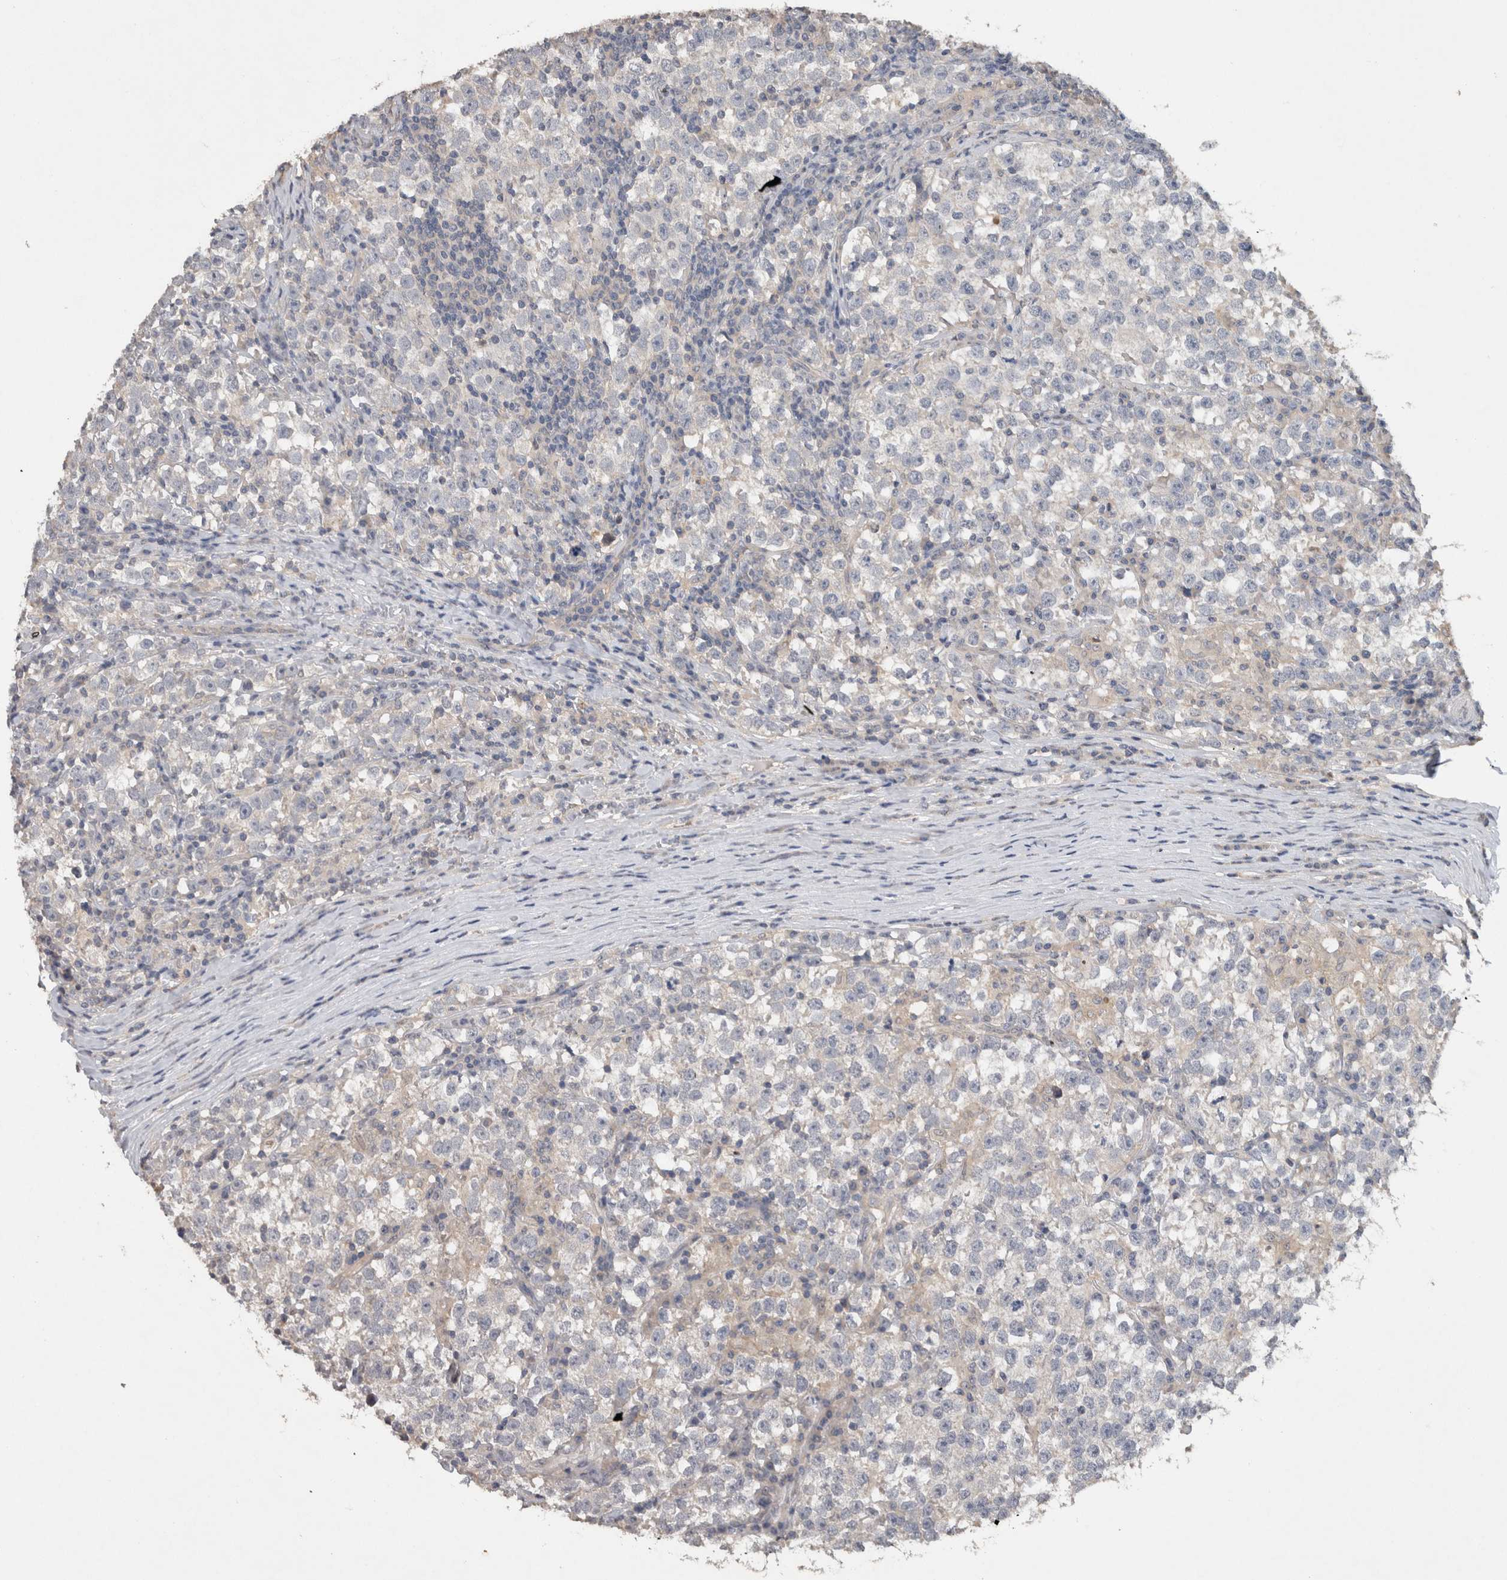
{"staining": {"intensity": "negative", "quantity": "none", "location": "none"}, "tissue": "testis cancer", "cell_type": "Tumor cells", "image_type": "cancer", "snomed": [{"axis": "morphology", "description": "Normal tissue, NOS"}, {"axis": "morphology", "description": "Seminoma, NOS"}, {"axis": "topography", "description": "Testis"}], "caption": "DAB (3,3'-diaminobenzidine) immunohistochemical staining of seminoma (testis) reveals no significant expression in tumor cells. Nuclei are stained in blue.", "gene": "HEXD", "patient": {"sex": "male", "age": 43}}